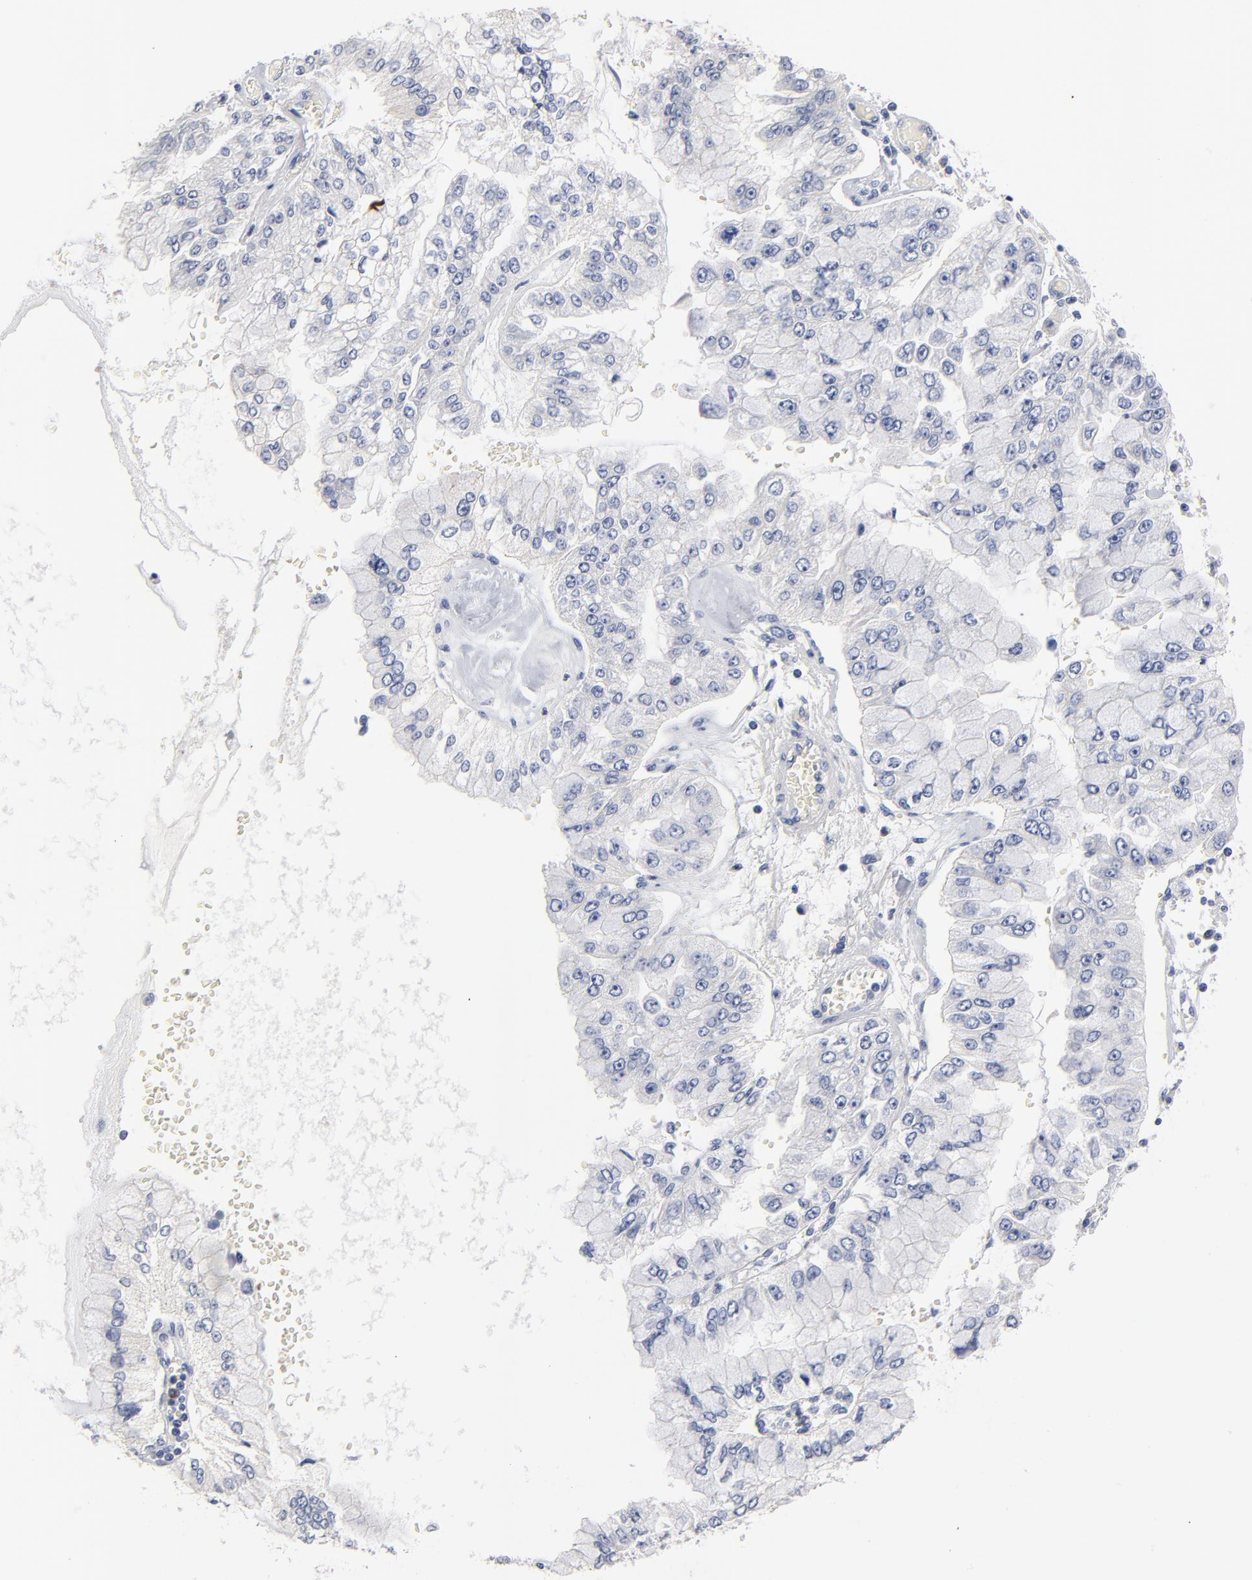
{"staining": {"intensity": "negative", "quantity": "none", "location": "none"}, "tissue": "liver cancer", "cell_type": "Tumor cells", "image_type": "cancer", "snomed": [{"axis": "morphology", "description": "Cholangiocarcinoma"}, {"axis": "topography", "description": "Liver"}], "caption": "Immunohistochemistry (IHC) photomicrograph of liver cholangiocarcinoma stained for a protein (brown), which reveals no expression in tumor cells.", "gene": "AADAC", "patient": {"sex": "female", "age": 79}}